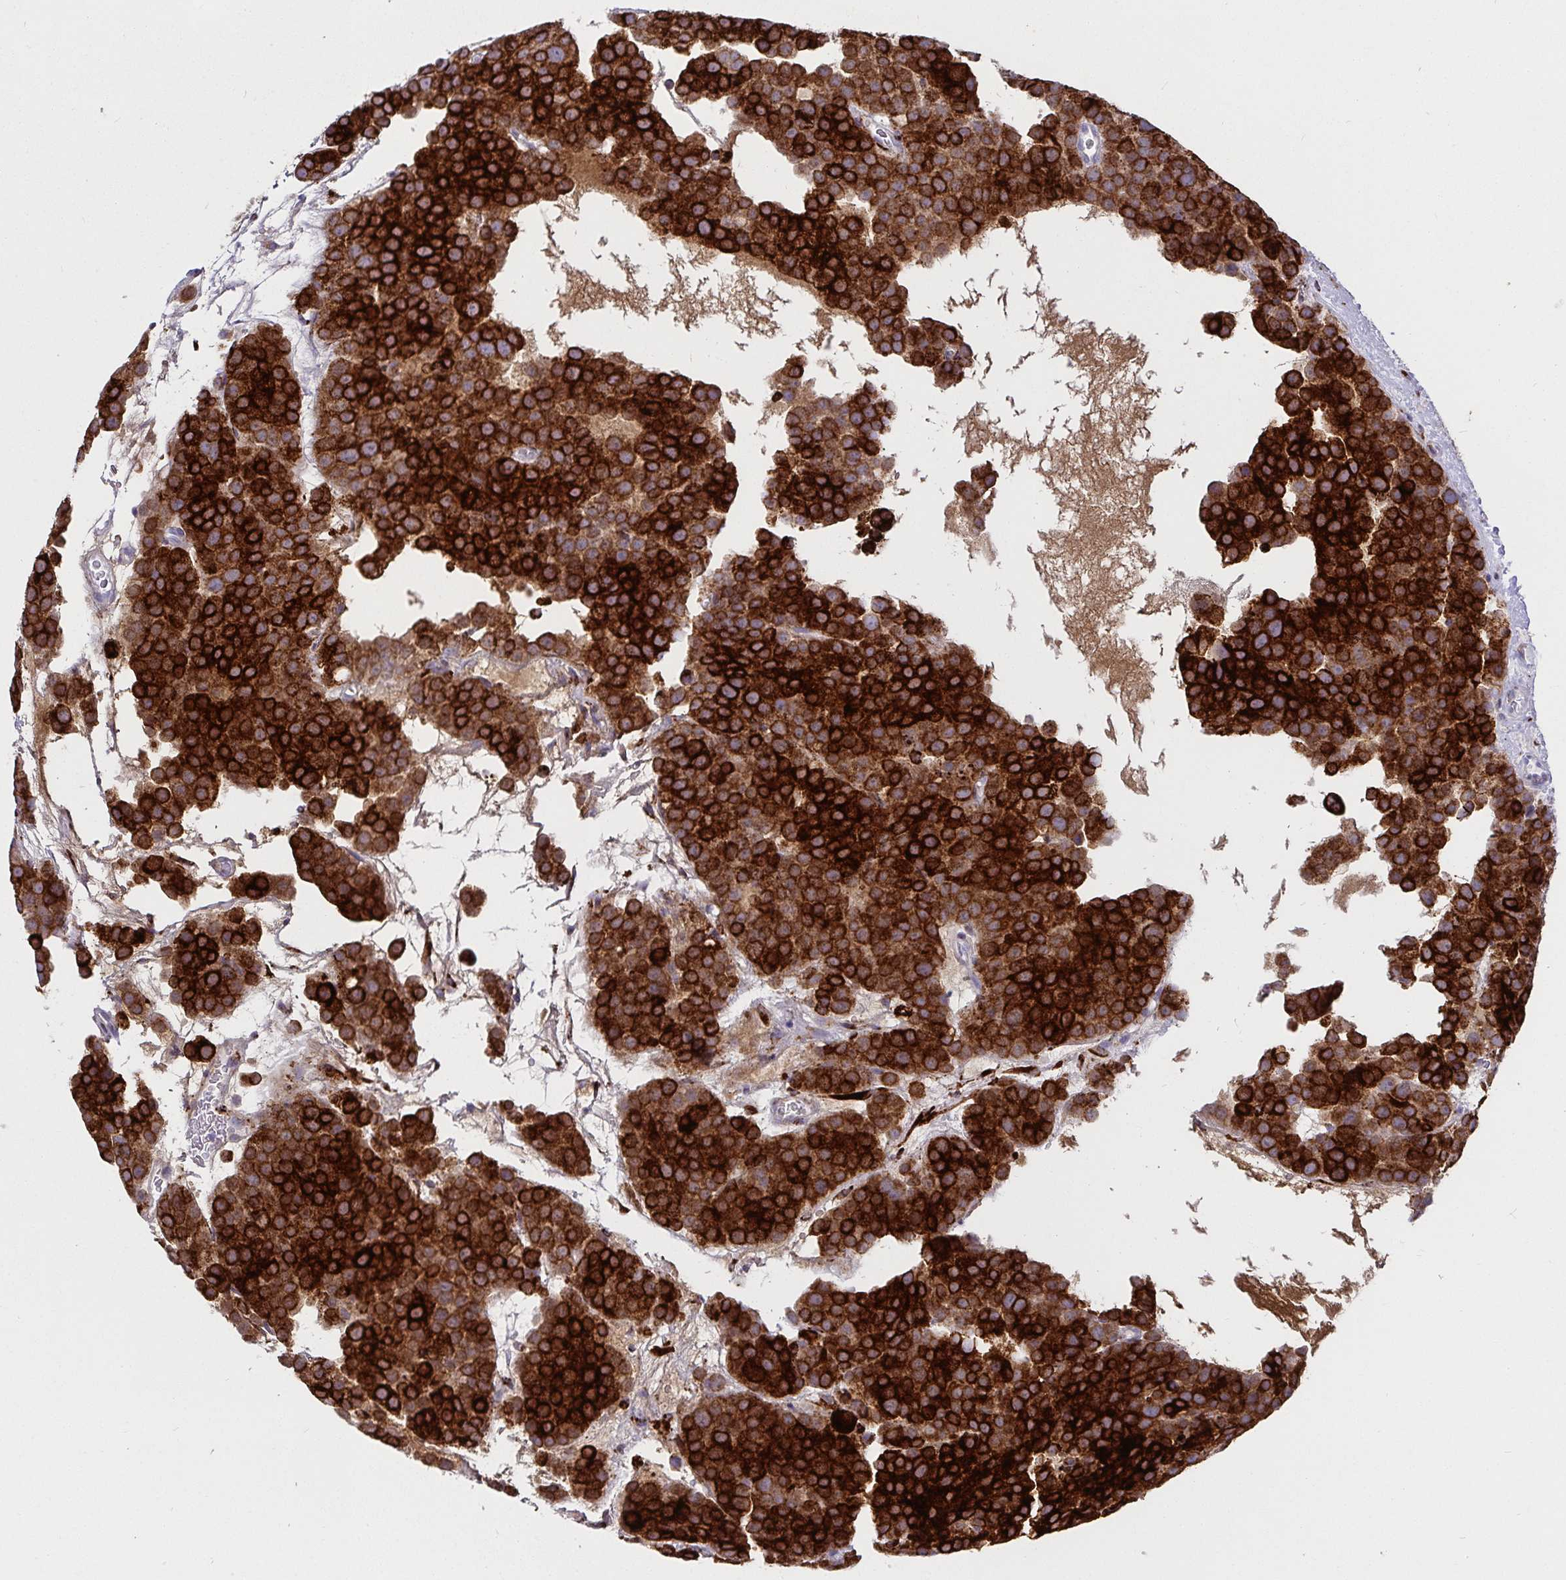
{"staining": {"intensity": "strong", "quantity": ">75%", "location": "cytoplasmic/membranous"}, "tissue": "testis cancer", "cell_type": "Tumor cells", "image_type": "cancer", "snomed": [{"axis": "morphology", "description": "Seminoma, NOS"}, {"axis": "topography", "description": "Testis"}], "caption": "Immunohistochemical staining of human testis seminoma demonstrates high levels of strong cytoplasmic/membranous expression in approximately >75% of tumor cells.", "gene": "P4HA2", "patient": {"sex": "male", "age": 71}}